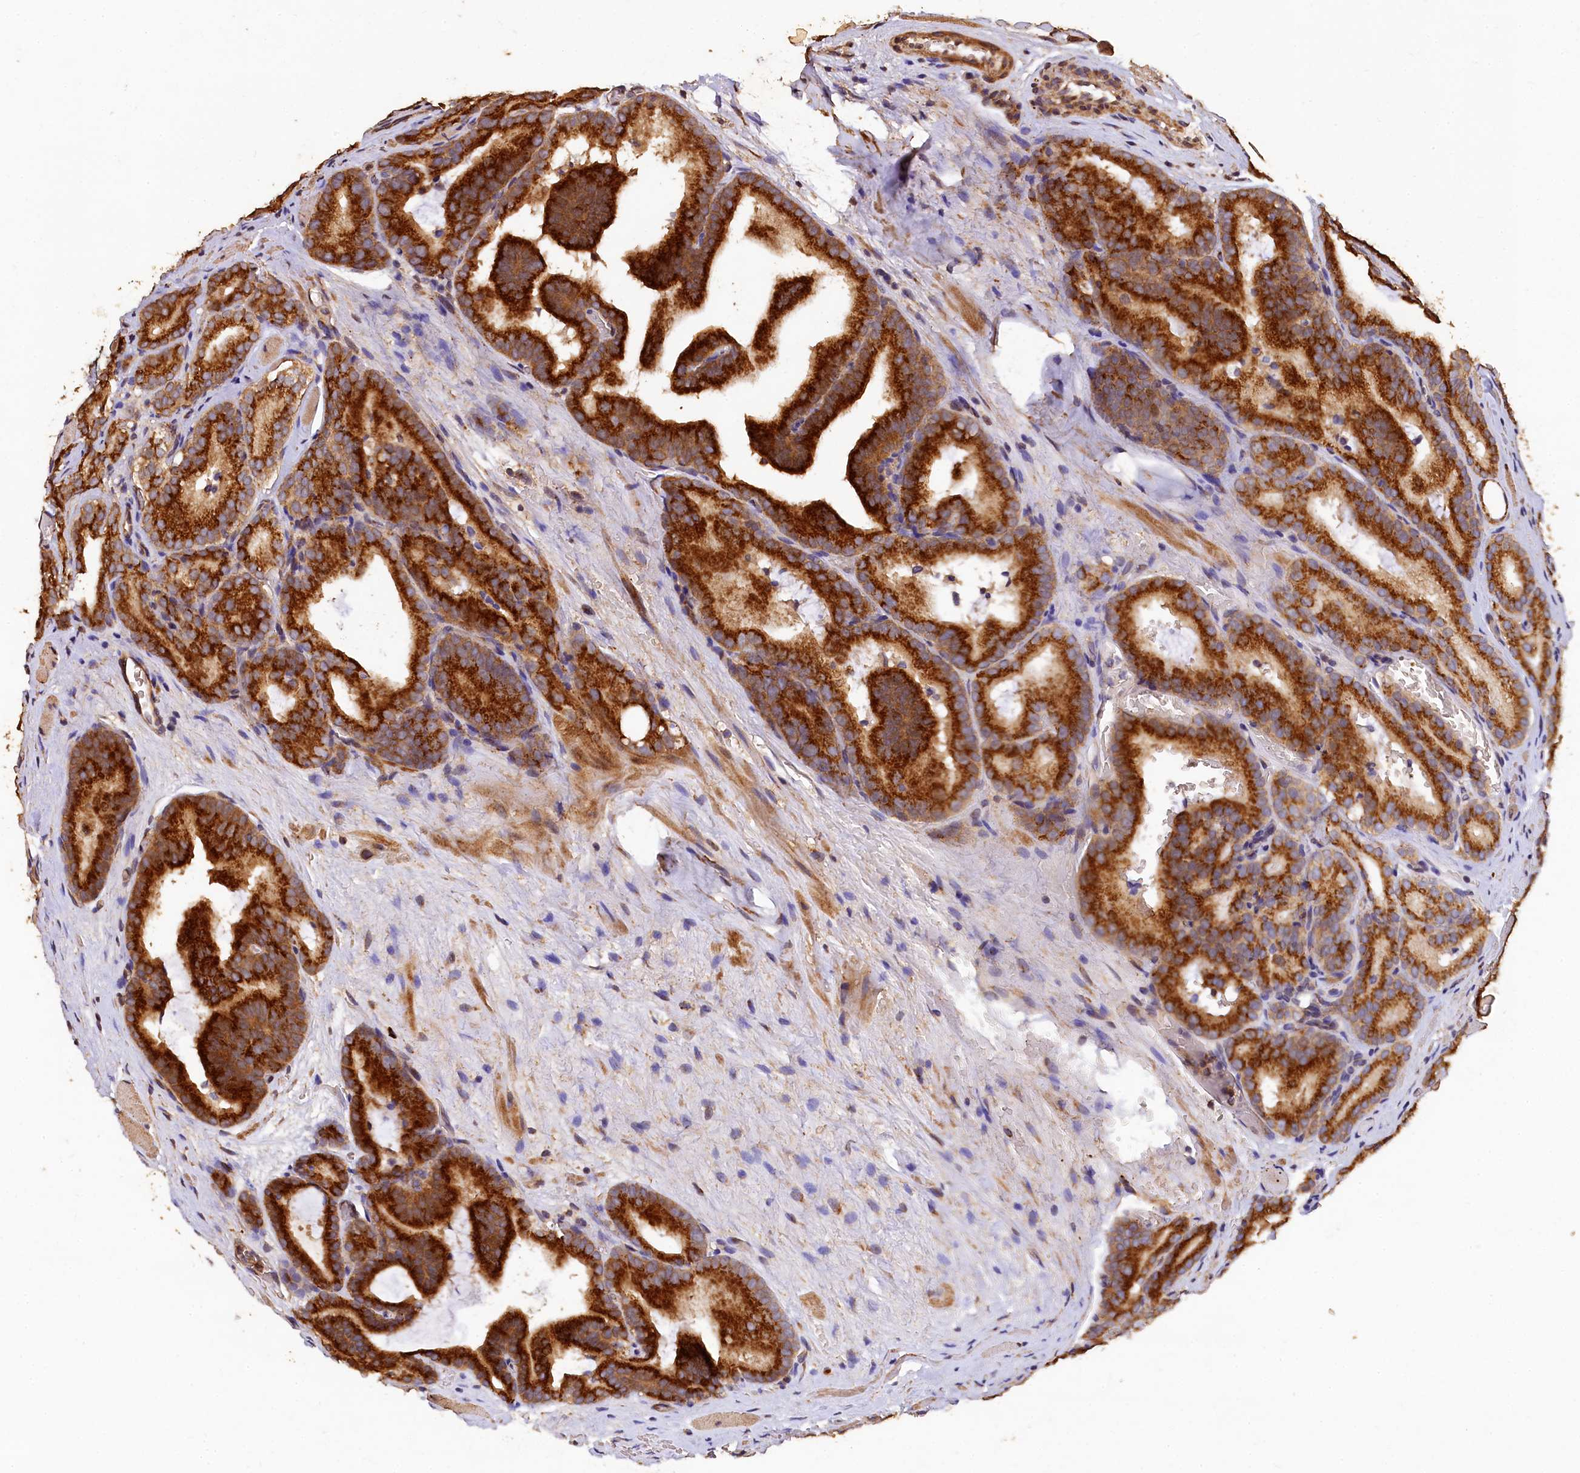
{"staining": {"intensity": "strong", "quantity": ">75%", "location": "cytoplasmic/membranous"}, "tissue": "prostate cancer", "cell_type": "Tumor cells", "image_type": "cancer", "snomed": [{"axis": "morphology", "description": "Adenocarcinoma, High grade"}, {"axis": "topography", "description": "Prostate"}], "caption": "Immunohistochemical staining of prostate cancer (adenocarcinoma (high-grade)) displays high levels of strong cytoplasmic/membranous protein staining in about >75% of tumor cells.", "gene": "LSM4", "patient": {"sex": "male", "age": 57}}